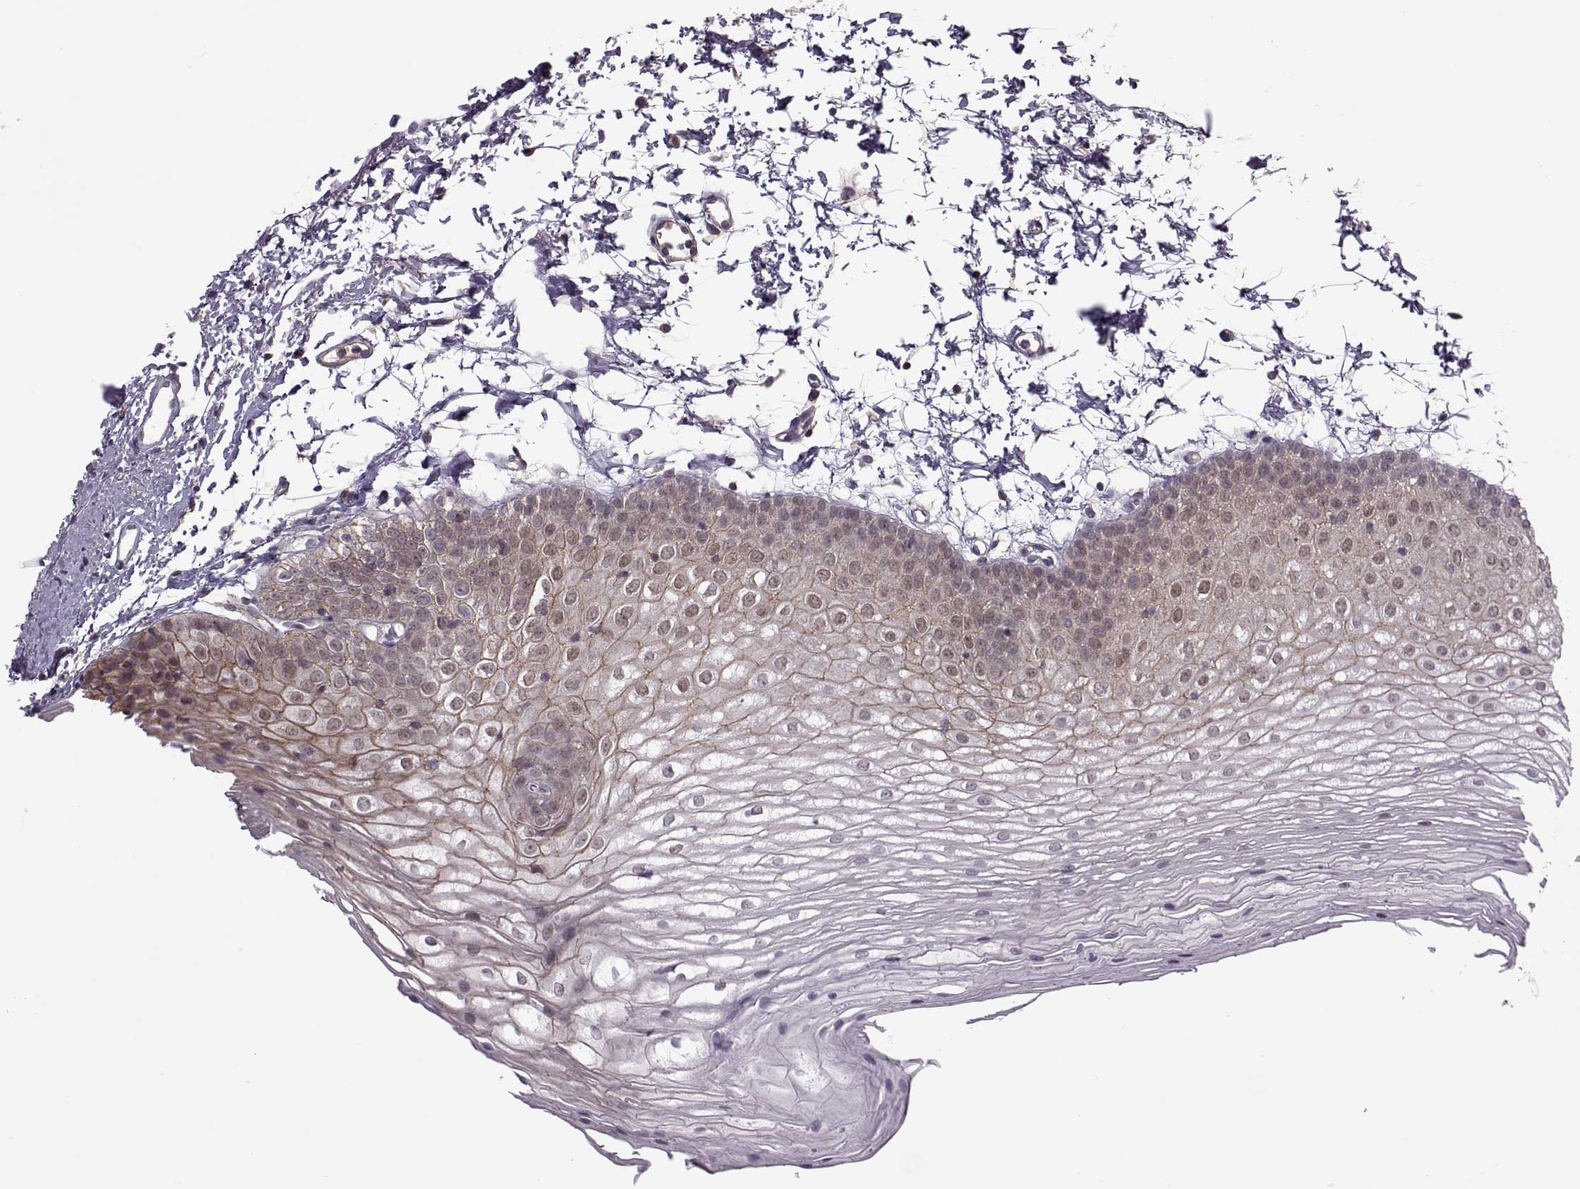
{"staining": {"intensity": "moderate", "quantity": "<25%", "location": "cytoplasmic/membranous"}, "tissue": "oral mucosa", "cell_type": "Squamous epithelial cells", "image_type": "normal", "snomed": [{"axis": "morphology", "description": "Normal tissue, NOS"}, {"axis": "topography", "description": "Oral tissue"}], "caption": "A high-resolution micrograph shows IHC staining of benign oral mucosa, which exhibits moderate cytoplasmic/membranous expression in about <25% of squamous epithelial cells.", "gene": "ODF3", "patient": {"sex": "male", "age": 72}}